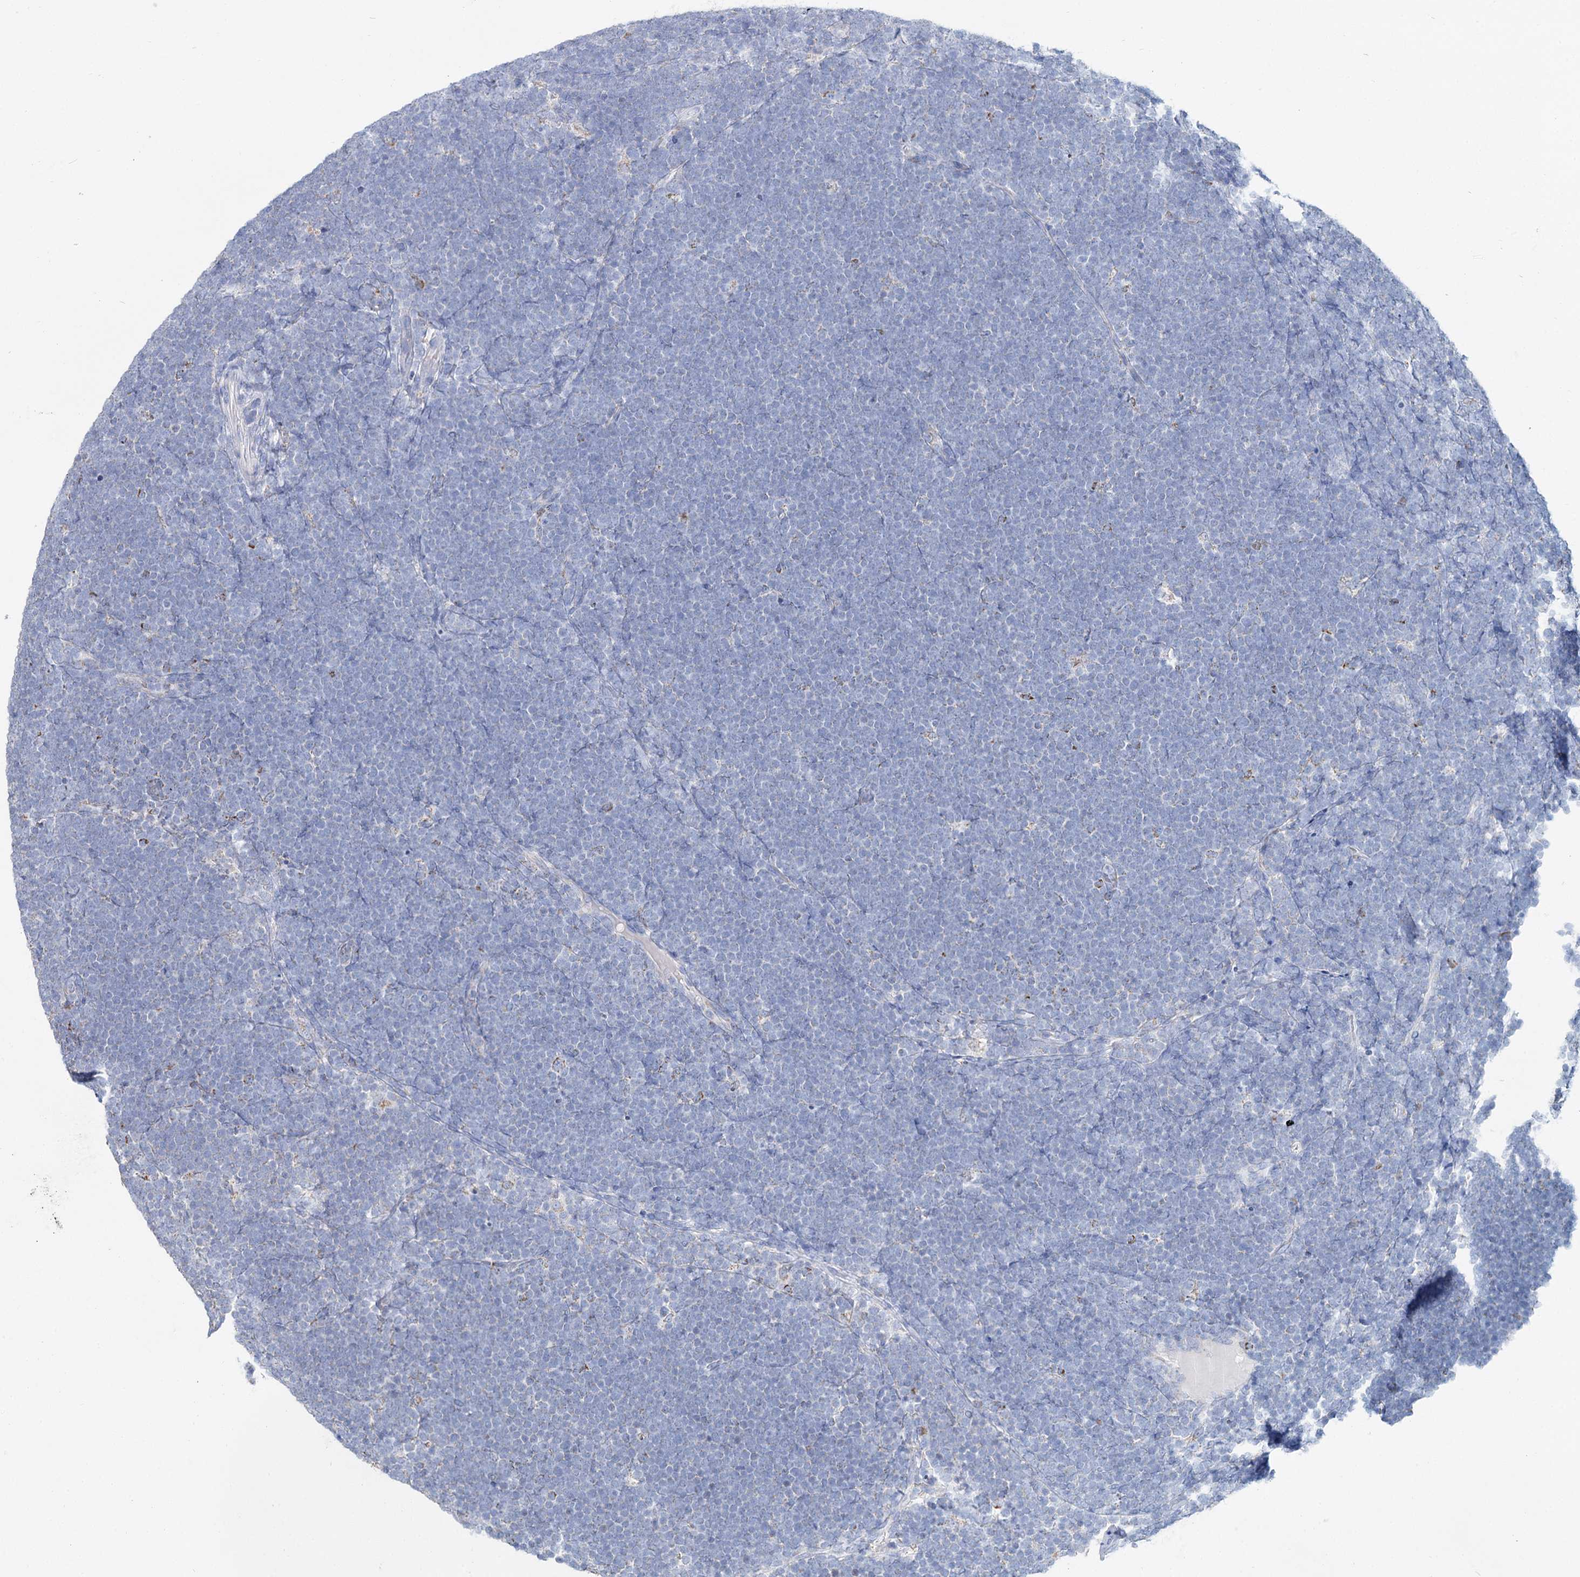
{"staining": {"intensity": "negative", "quantity": "none", "location": "none"}, "tissue": "lymphoma", "cell_type": "Tumor cells", "image_type": "cancer", "snomed": [{"axis": "morphology", "description": "Malignant lymphoma, non-Hodgkin's type, High grade"}, {"axis": "topography", "description": "Lymph node"}], "caption": "This is a micrograph of immunohistochemistry (IHC) staining of high-grade malignant lymphoma, non-Hodgkin's type, which shows no expression in tumor cells.", "gene": "MCCC2", "patient": {"sex": "male", "age": 13}}